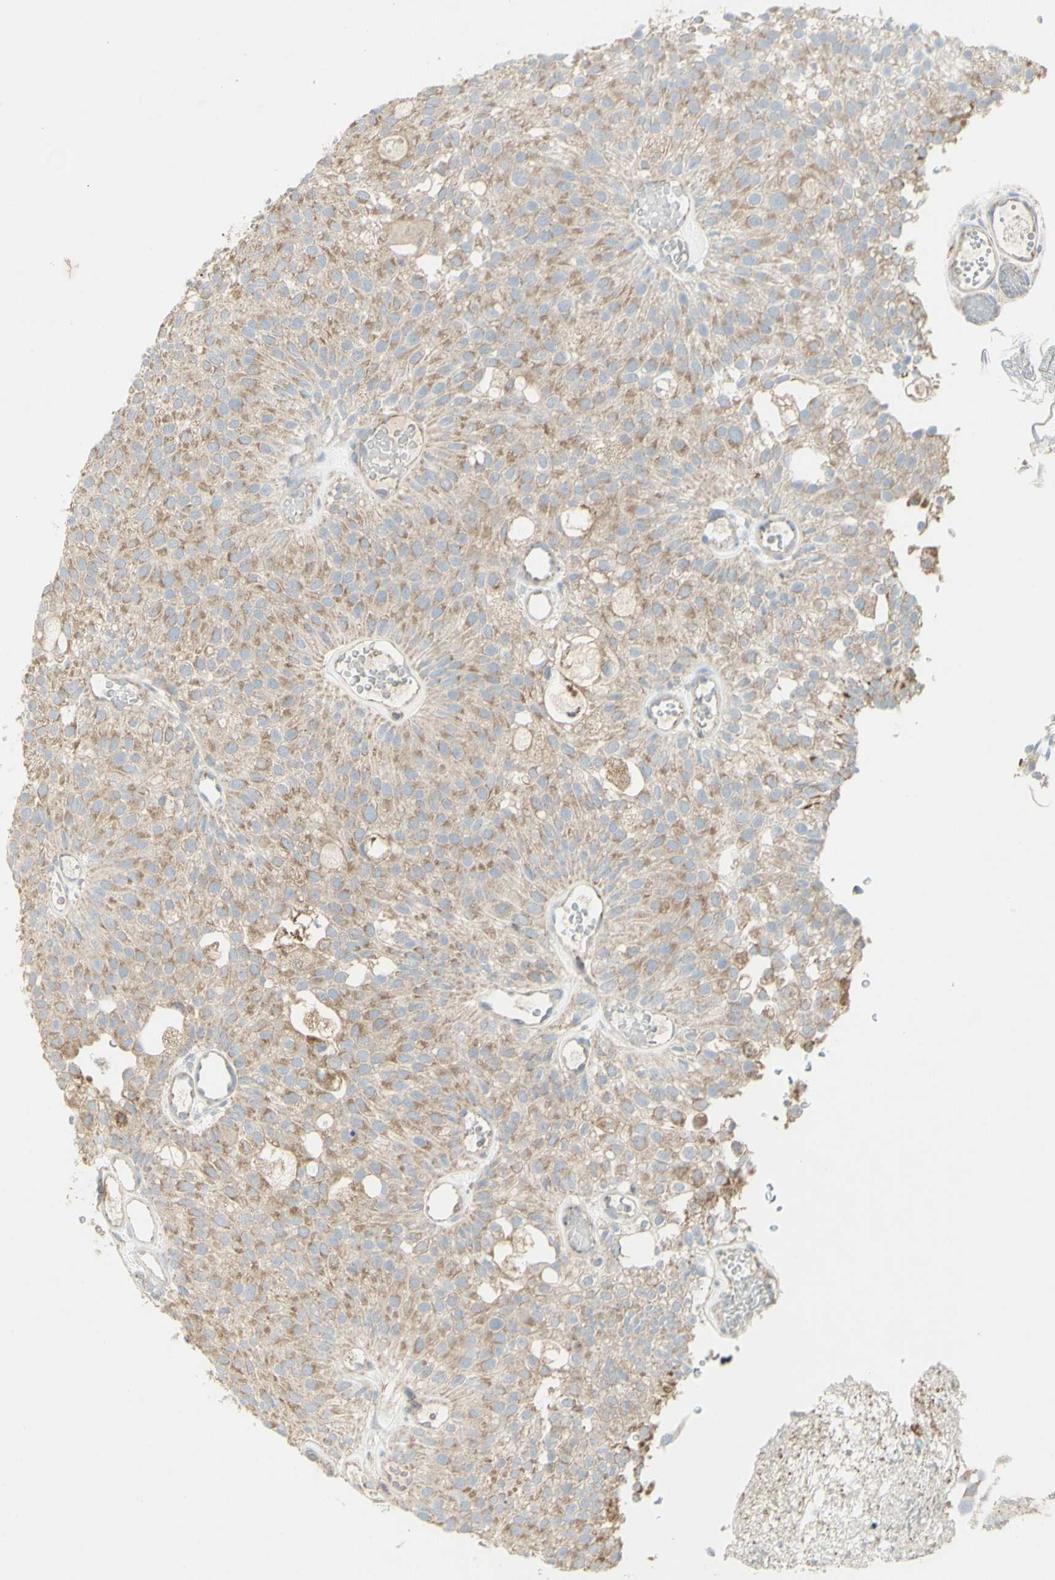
{"staining": {"intensity": "weak", "quantity": "25%-75%", "location": "cytoplasmic/membranous"}, "tissue": "urothelial cancer", "cell_type": "Tumor cells", "image_type": "cancer", "snomed": [{"axis": "morphology", "description": "Urothelial carcinoma, Low grade"}, {"axis": "topography", "description": "Urinary bladder"}], "caption": "Brown immunohistochemical staining in low-grade urothelial carcinoma displays weak cytoplasmic/membranous positivity in approximately 25%-75% of tumor cells.", "gene": "CNTNAP1", "patient": {"sex": "male", "age": 78}}